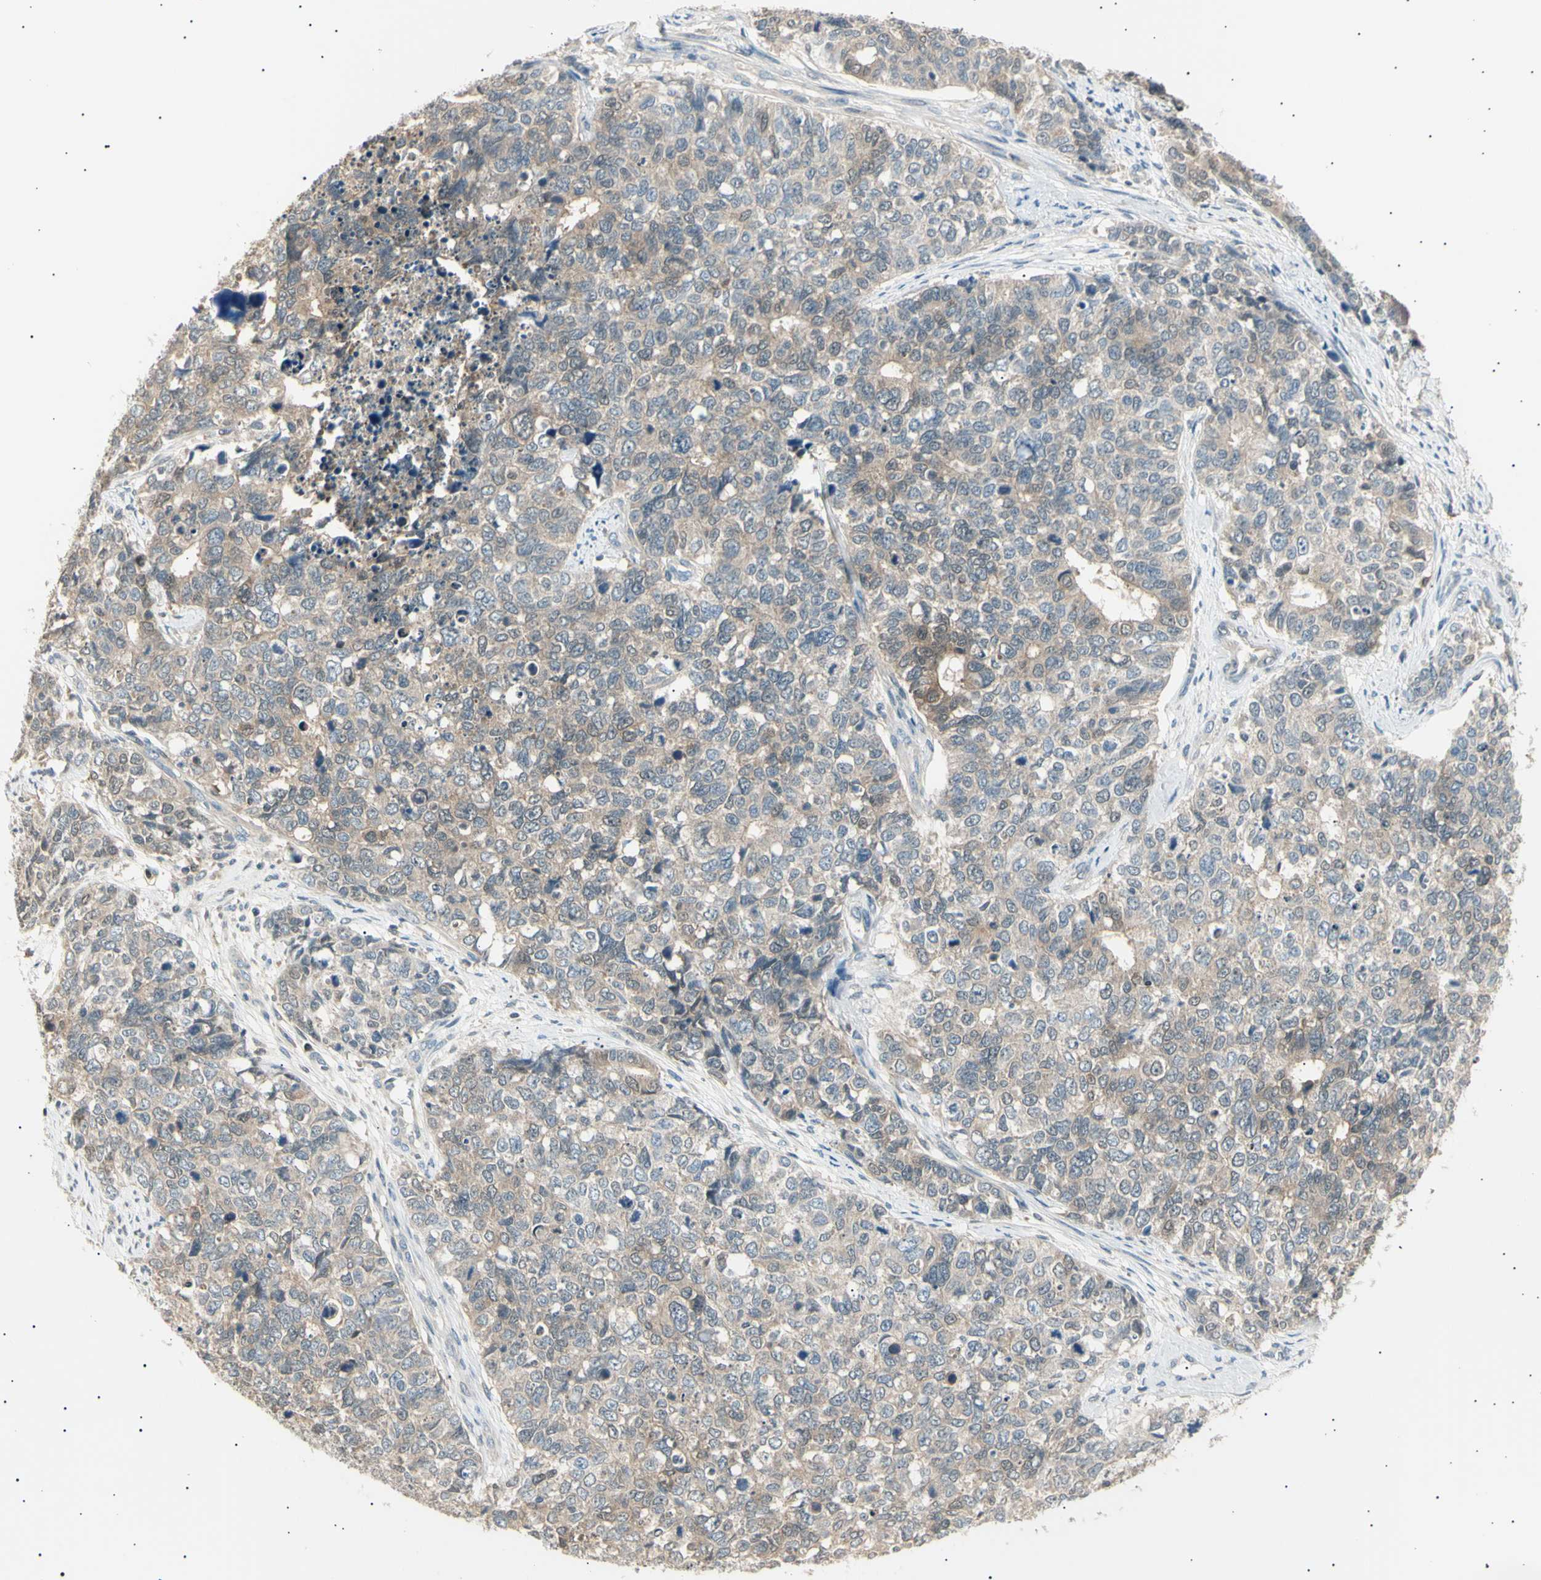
{"staining": {"intensity": "weak", "quantity": ">75%", "location": "cytoplasmic/membranous"}, "tissue": "cervical cancer", "cell_type": "Tumor cells", "image_type": "cancer", "snomed": [{"axis": "morphology", "description": "Squamous cell carcinoma, NOS"}, {"axis": "topography", "description": "Cervix"}], "caption": "Immunohistochemical staining of human cervical cancer exhibits low levels of weak cytoplasmic/membranous positivity in about >75% of tumor cells.", "gene": "LHPP", "patient": {"sex": "female", "age": 63}}